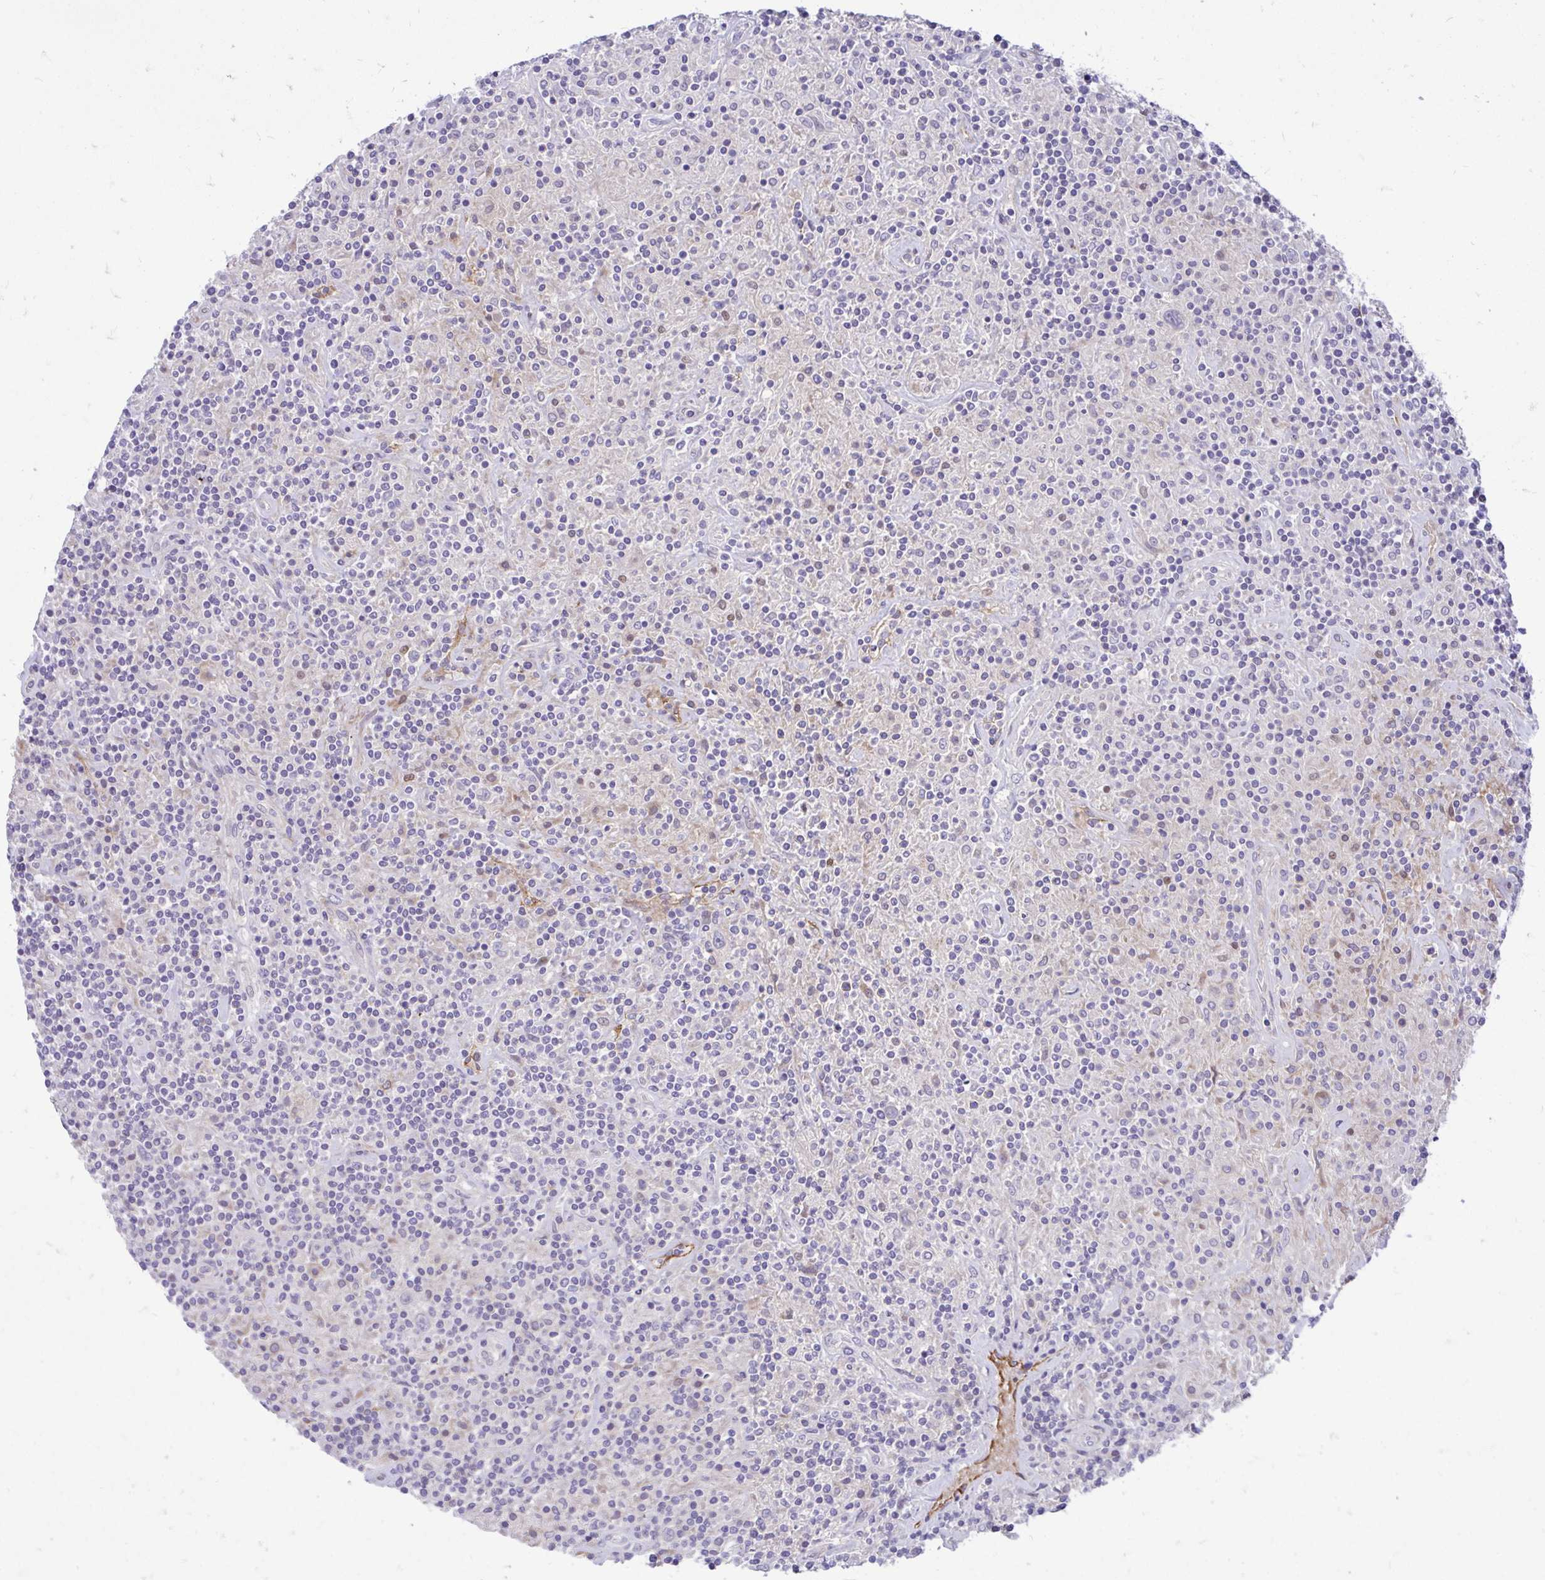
{"staining": {"intensity": "negative", "quantity": "none", "location": "none"}, "tissue": "lymphoma", "cell_type": "Tumor cells", "image_type": "cancer", "snomed": [{"axis": "morphology", "description": "Hodgkin's disease, NOS"}, {"axis": "topography", "description": "Lymph node"}], "caption": "This photomicrograph is of Hodgkin's disease stained with immunohistochemistry to label a protein in brown with the nuclei are counter-stained blue. There is no positivity in tumor cells.", "gene": "ESPNL", "patient": {"sex": "male", "age": 70}}